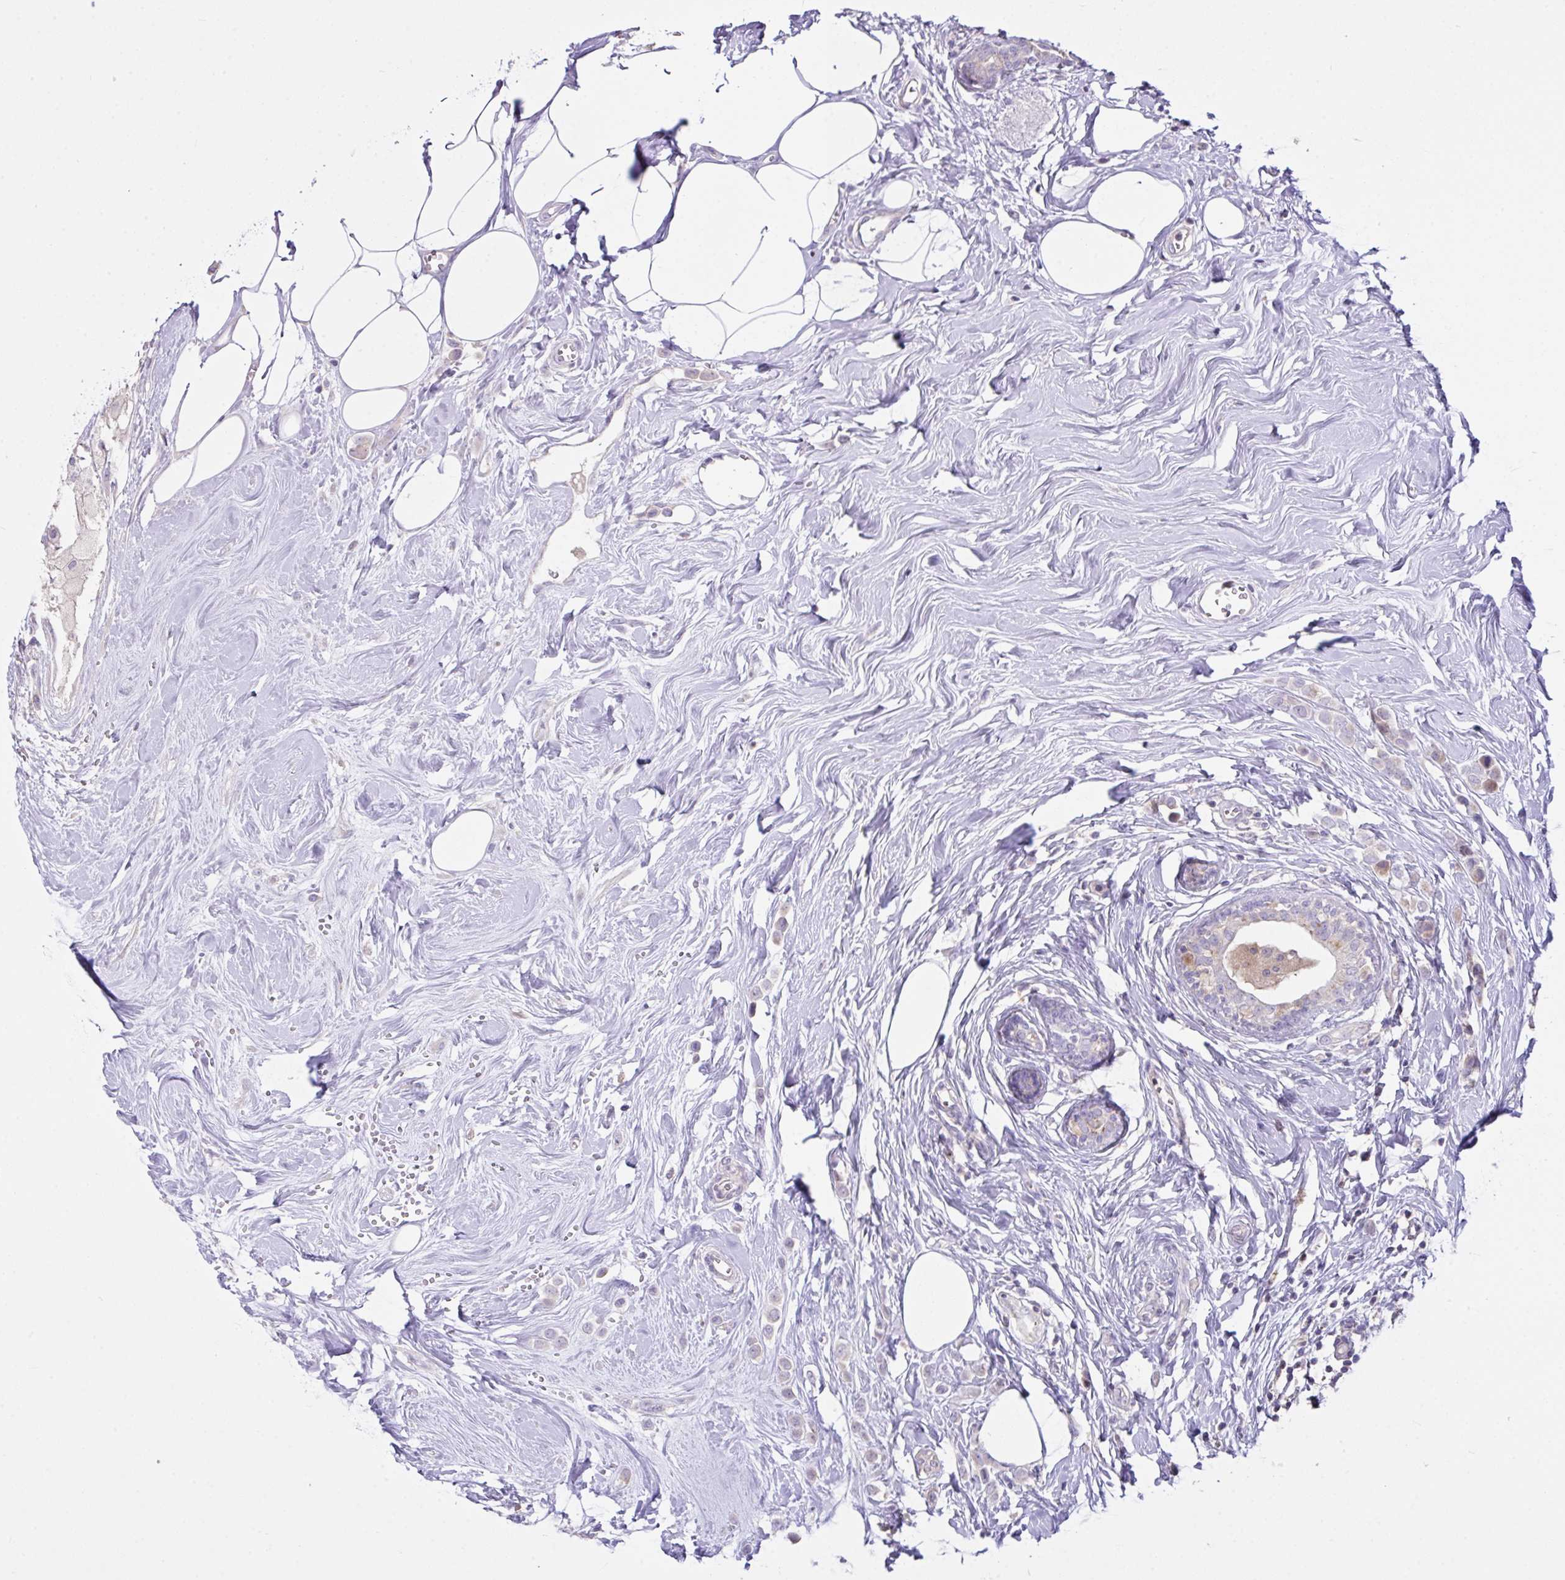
{"staining": {"intensity": "negative", "quantity": "none", "location": "none"}, "tissue": "breast cancer", "cell_type": "Tumor cells", "image_type": "cancer", "snomed": [{"axis": "morphology", "description": "Duct carcinoma"}, {"axis": "topography", "description": "Breast"}], "caption": "Breast infiltrating ductal carcinoma was stained to show a protein in brown. There is no significant staining in tumor cells. (DAB immunohistochemistry with hematoxylin counter stain).", "gene": "D2HGDH", "patient": {"sex": "female", "age": 80}}